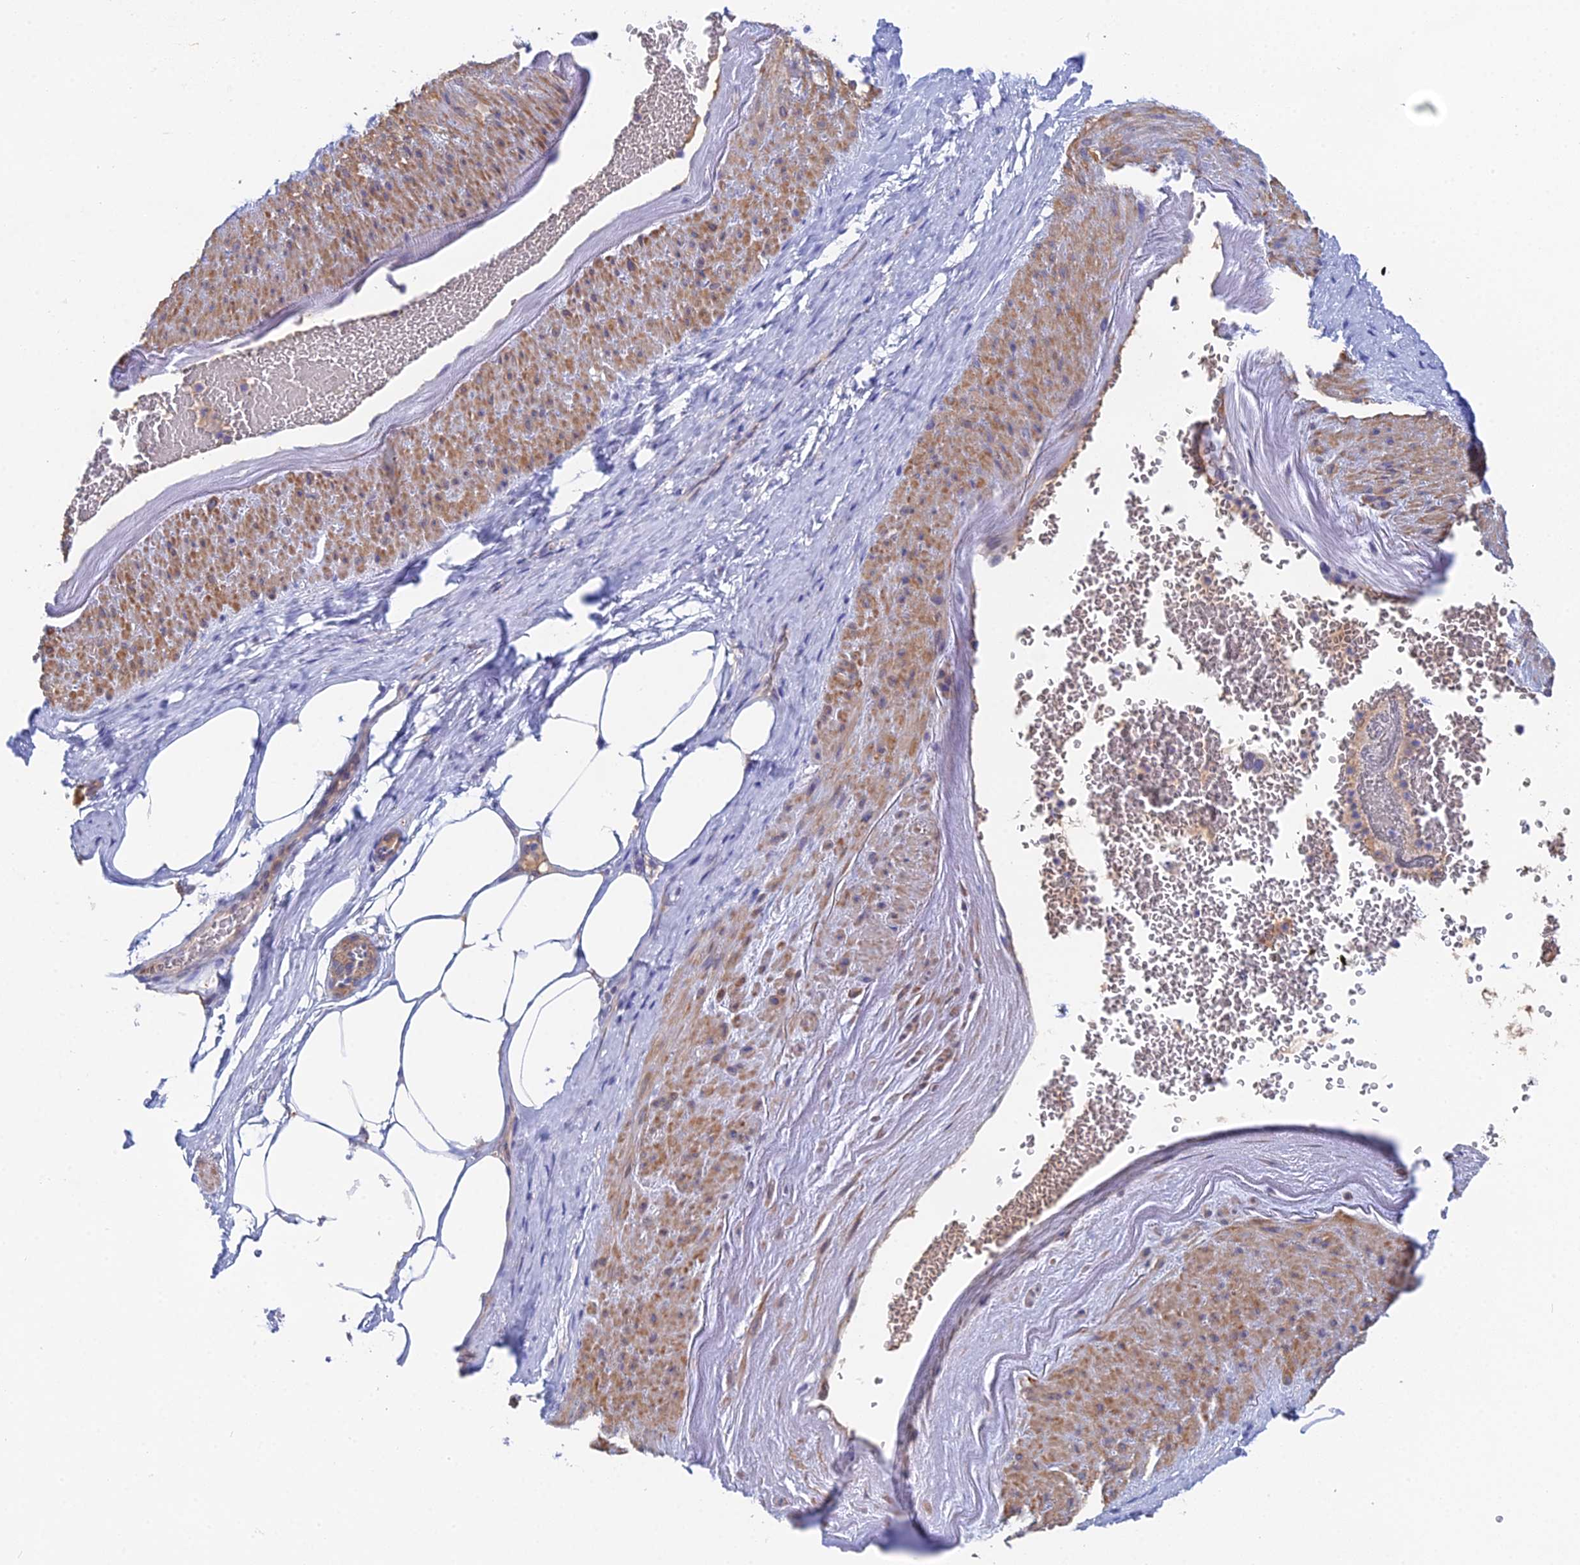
{"staining": {"intensity": "negative", "quantity": "none", "location": "none"}, "tissue": "adipose tissue", "cell_type": "Adipocytes", "image_type": "normal", "snomed": [{"axis": "morphology", "description": "Normal tissue, NOS"}, {"axis": "morphology", "description": "Adenocarcinoma, Low grade"}, {"axis": "topography", "description": "Prostate"}, {"axis": "topography", "description": "Peripheral nerve tissue"}], "caption": "The histopathology image exhibits no staining of adipocytes in normal adipose tissue.", "gene": "DNAH14", "patient": {"sex": "male", "age": 63}}